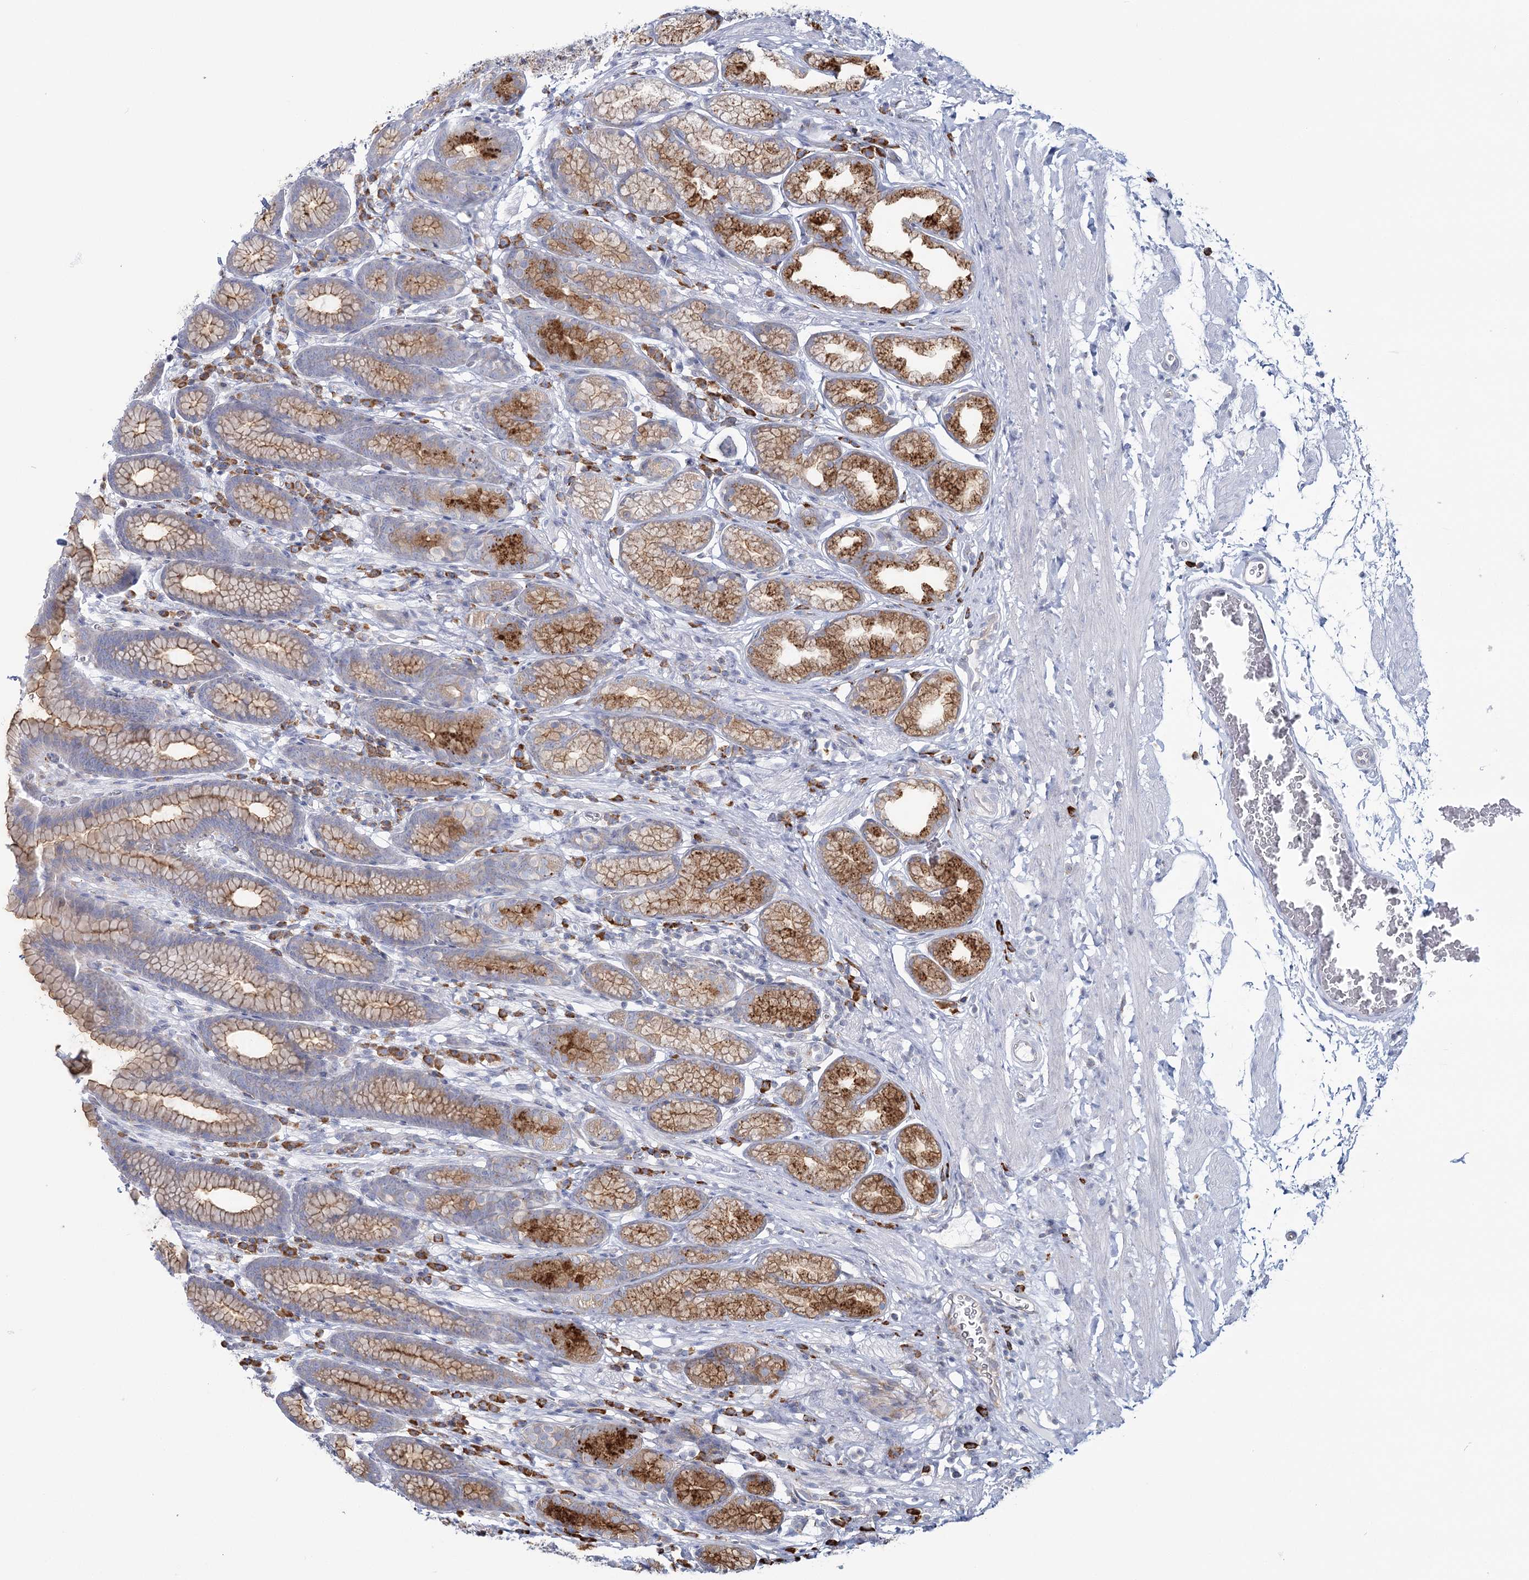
{"staining": {"intensity": "moderate", "quantity": ">75%", "location": "cytoplasmic/membranous"}, "tissue": "stomach", "cell_type": "Glandular cells", "image_type": "normal", "snomed": [{"axis": "morphology", "description": "Normal tissue, NOS"}, {"axis": "topography", "description": "Stomach"}], "caption": "Immunohistochemistry of normal stomach reveals medium levels of moderate cytoplasmic/membranous expression in about >75% of glandular cells. (DAB = brown stain, brightfield microscopy at high magnification).", "gene": "POGLUT1", "patient": {"sex": "male", "age": 42}}